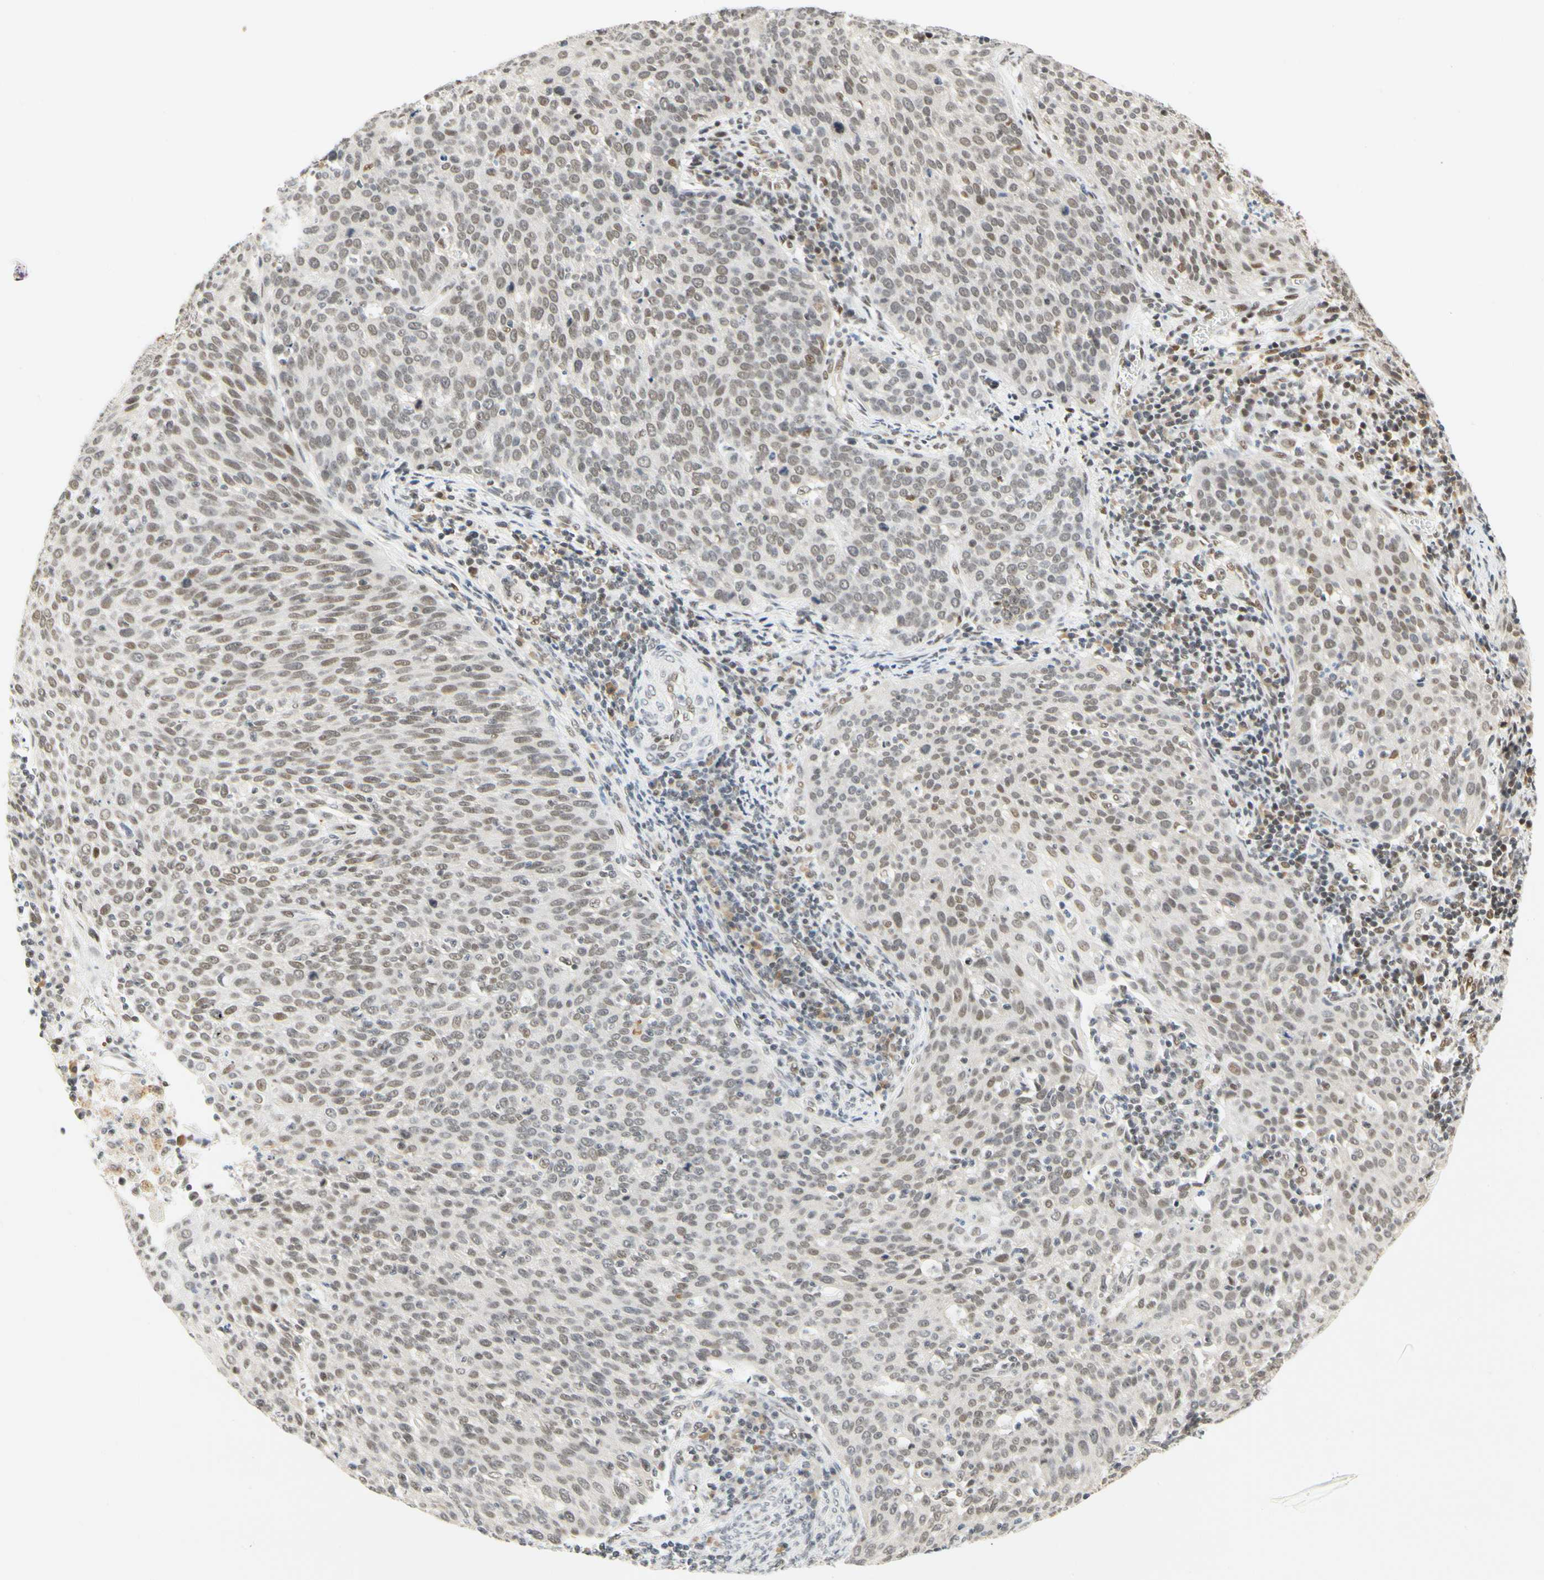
{"staining": {"intensity": "weak", "quantity": ">75%", "location": "nuclear"}, "tissue": "cervical cancer", "cell_type": "Tumor cells", "image_type": "cancer", "snomed": [{"axis": "morphology", "description": "Squamous cell carcinoma, NOS"}, {"axis": "topography", "description": "Cervix"}], "caption": "Brown immunohistochemical staining in human cervical cancer (squamous cell carcinoma) displays weak nuclear expression in approximately >75% of tumor cells.", "gene": "ZSCAN16", "patient": {"sex": "female", "age": 38}}